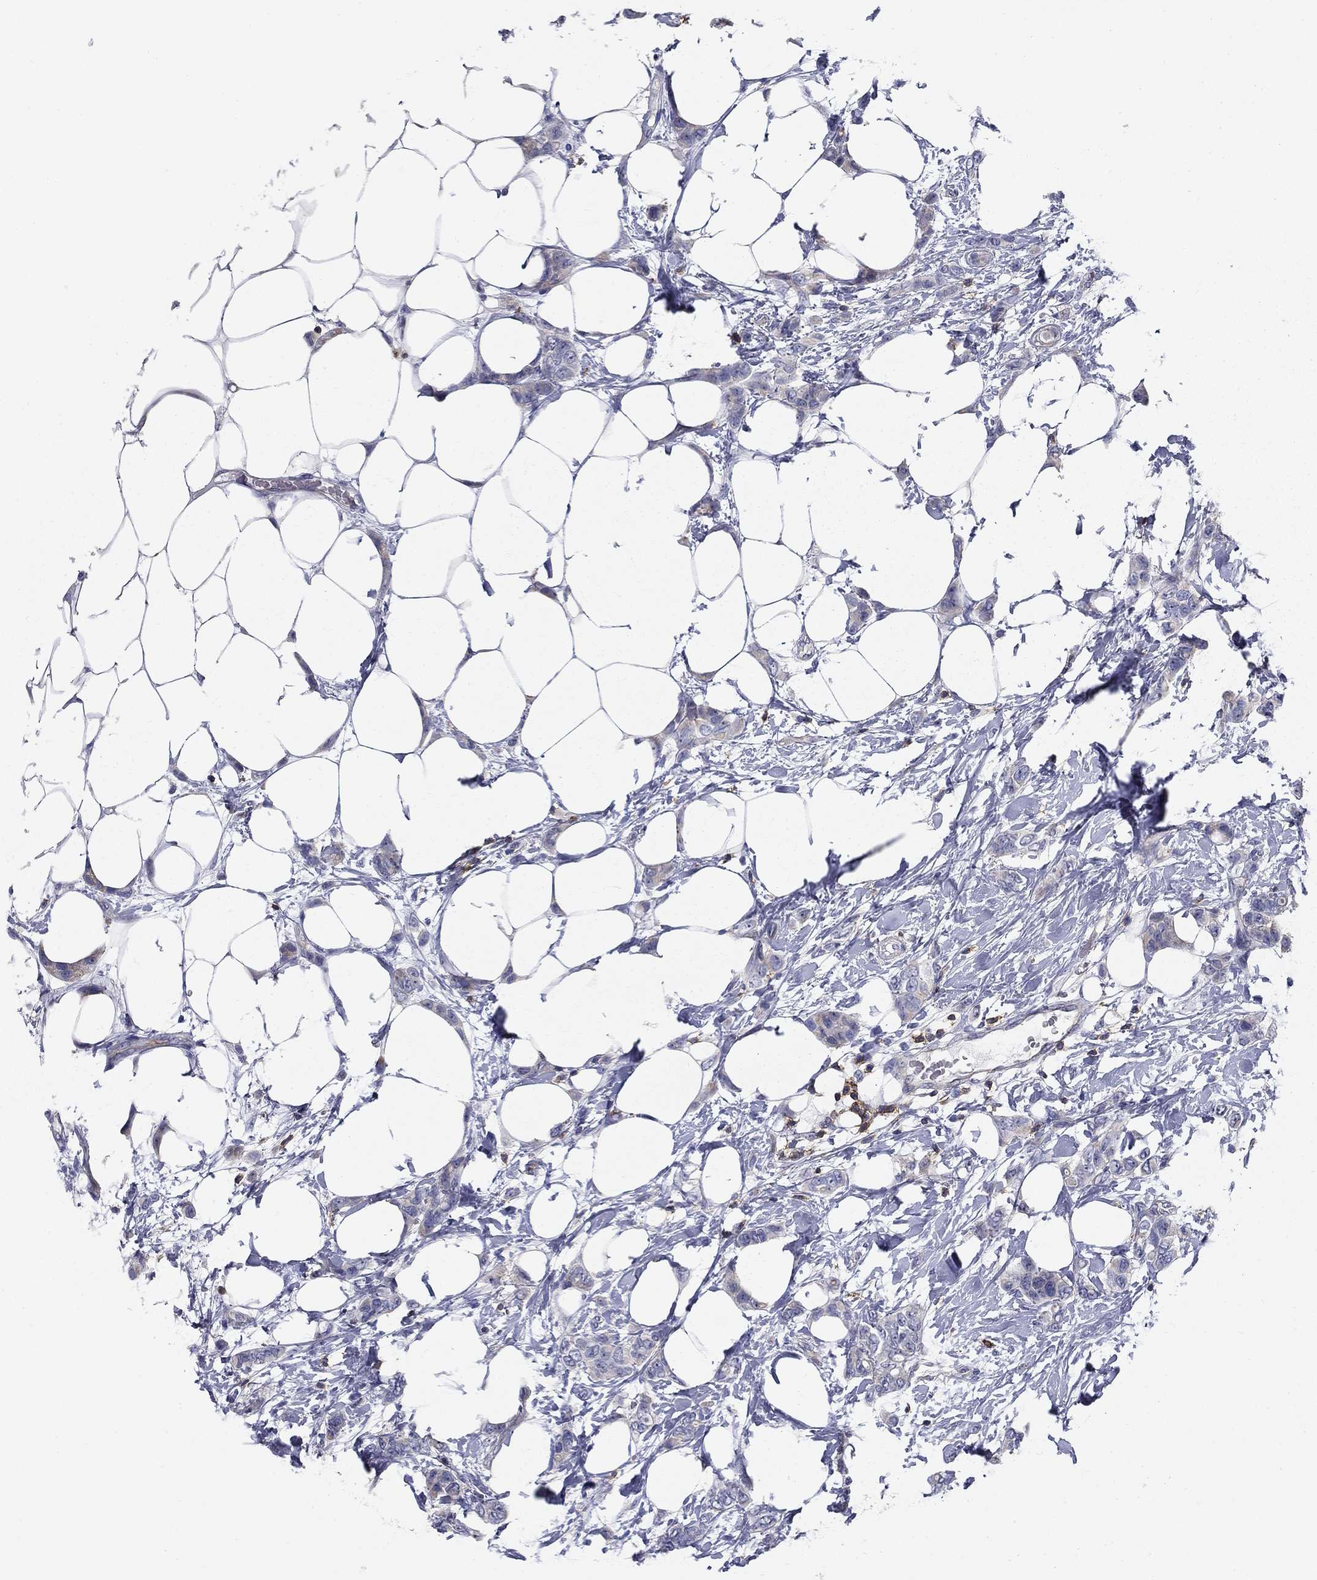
{"staining": {"intensity": "weak", "quantity": "25%-75%", "location": "cytoplasmic/membranous"}, "tissue": "breast cancer", "cell_type": "Tumor cells", "image_type": "cancer", "snomed": [{"axis": "morphology", "description": "Lobular carcinoma"}, {"axis": "topography", "description": "Breast"}], "caption": "Weak cytoplasmic/membranous protein staining is identified in about 25%-75% of tumor cells in breast lobular carcinoma. Using DAB (brown) and hematoxylin (blue) stains, captured at high magnification using brightfield microscopy.", "gene": "SIT1", "patient": {"sex": "female", "age": 66}}